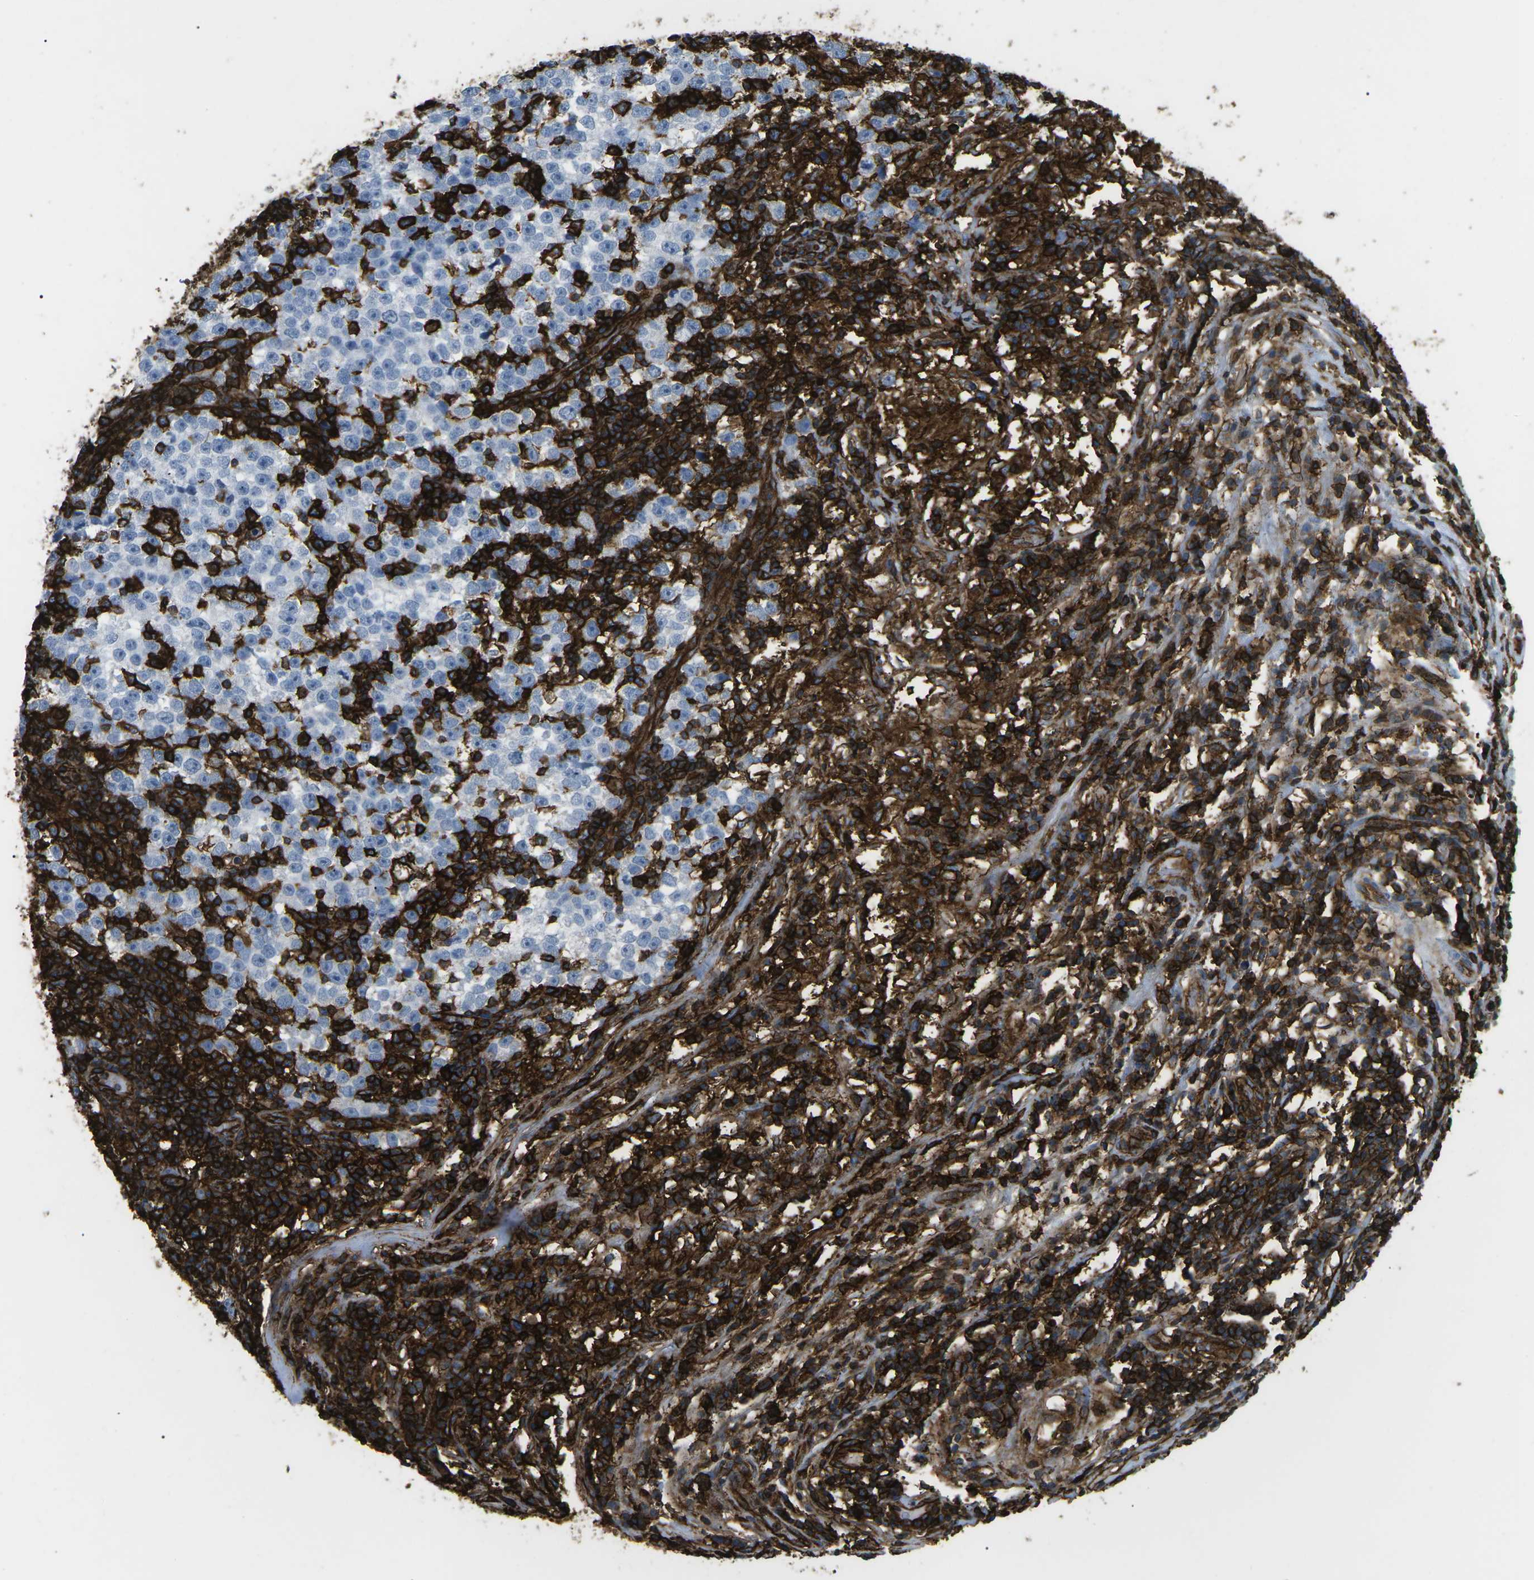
{"staining": {"intensity": "negative", "quantity": "none", "location": "none"}, "tissue": "testis cancer", "cell_type": "Tumor cells", "image_type": "cancer", "snomed": [{"axis": "morphology", "description": "Seminoma, NOS"}, {"axis": "topography", "description": "Testis"}], "caption": "Immunohistochemistry photomicrograph of neoplastic tissue: human testis cancer (seminoma) stained with DAB displays no significant protein positivity in tumor cells.", "gene": "HLA-B", "patient": {"sex": "male", "age": 43}}